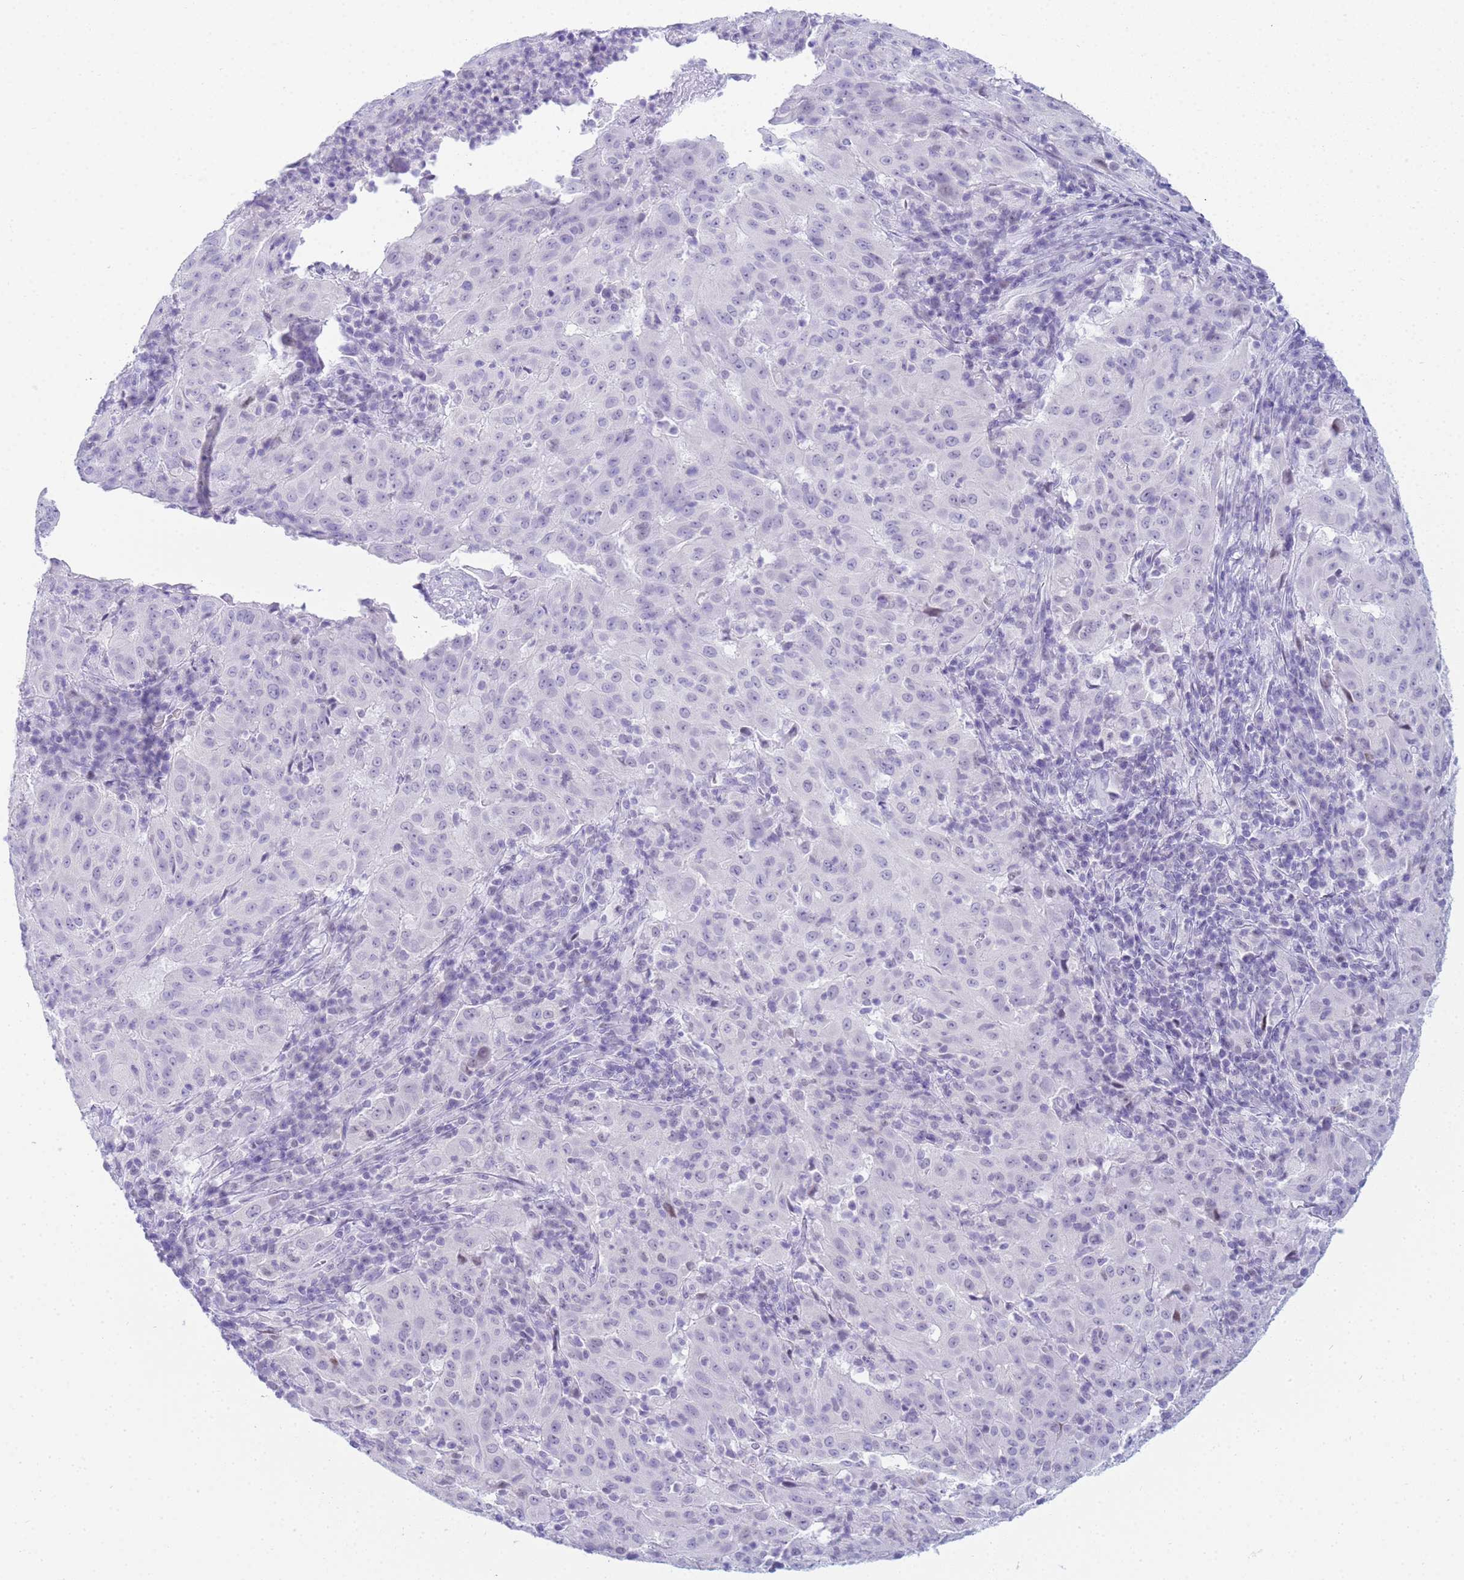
{"staining": {"intensity": "negative", "quantity": "none", "location": "none"}, "tissue": "pancreatic cancer", "cell_type": "Tumor cells", "image_type": "cancer", "snomed": [{"axis": "morphology", "description": "Adenocarcinoma, NOS"}, {"axis": "topography", "description": "Pancreas"}], "caption": "Pancreatic cancer (adenocarcinoma) was stained to show a protein in brown. There is no significant staining in tumor cells. (DAB (3,3'-diaminobenzidine) IHC, high magnification).", "gene": "SNX20", "patient": {"sex": "male", "age": 63}}